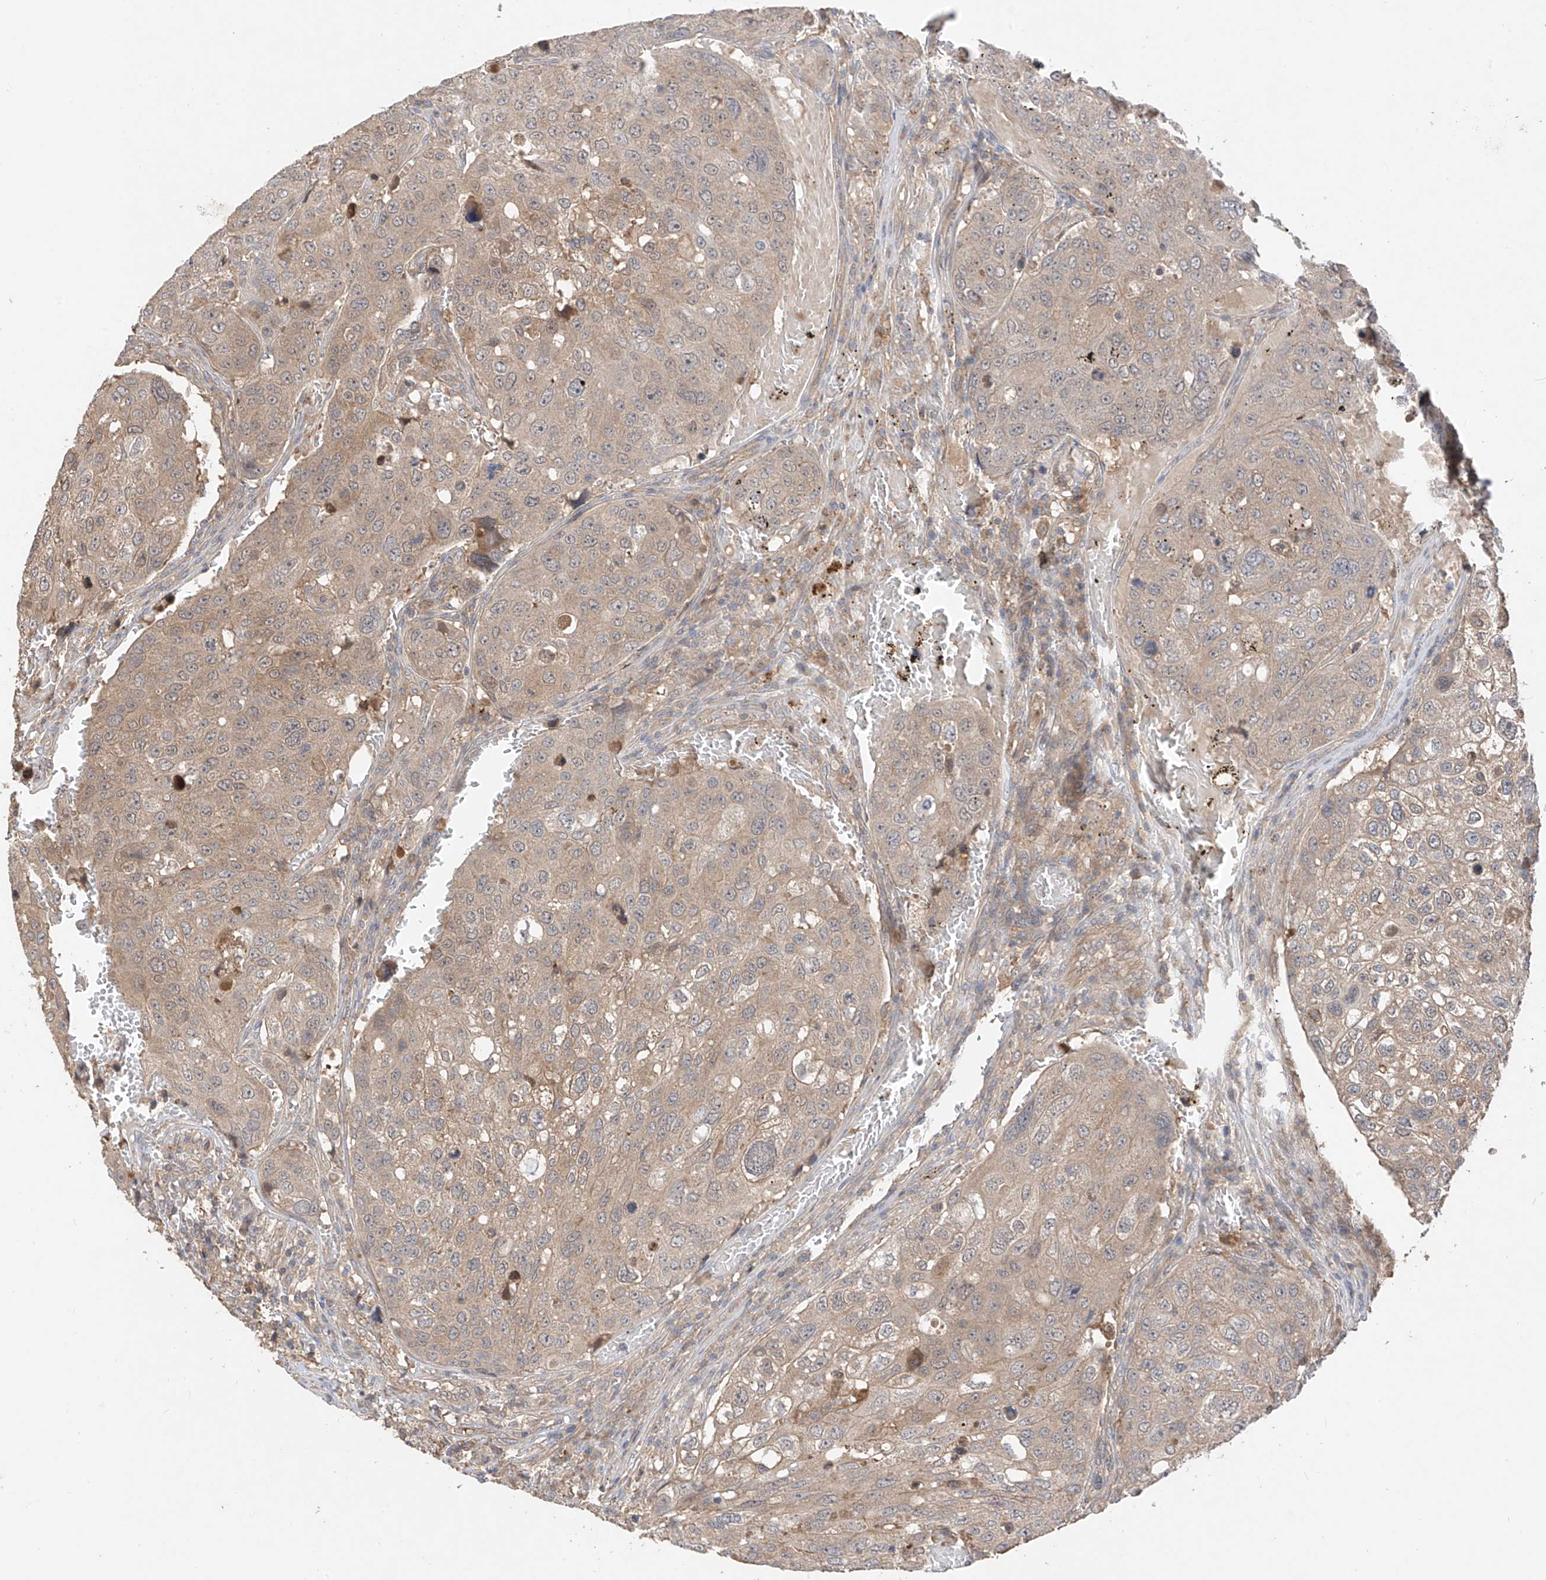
{"staining": {"intensity": "moderate", "quantity": ">75%", "location": "cytoplasmic/membranous"}, "tissue": "urothelial cancer", "cell_type": "Tumor cells", "image_type": "cancer", "snomed": [{"axis": "morphology", "description": "Urothelial carcinoma, High grade"}, {"axis": "topography", "description": "Lymph node"}, {"axis": "topography", "description": "Urinary bladder"}], "caption": "Protein staining of urothelial cancer tissue displays moderate cytoplasmic/membranous staining in approximately >75% of tumor cells.", "gene": "CACNA2D4", "patient": {"sex": "male", "age": 51}}